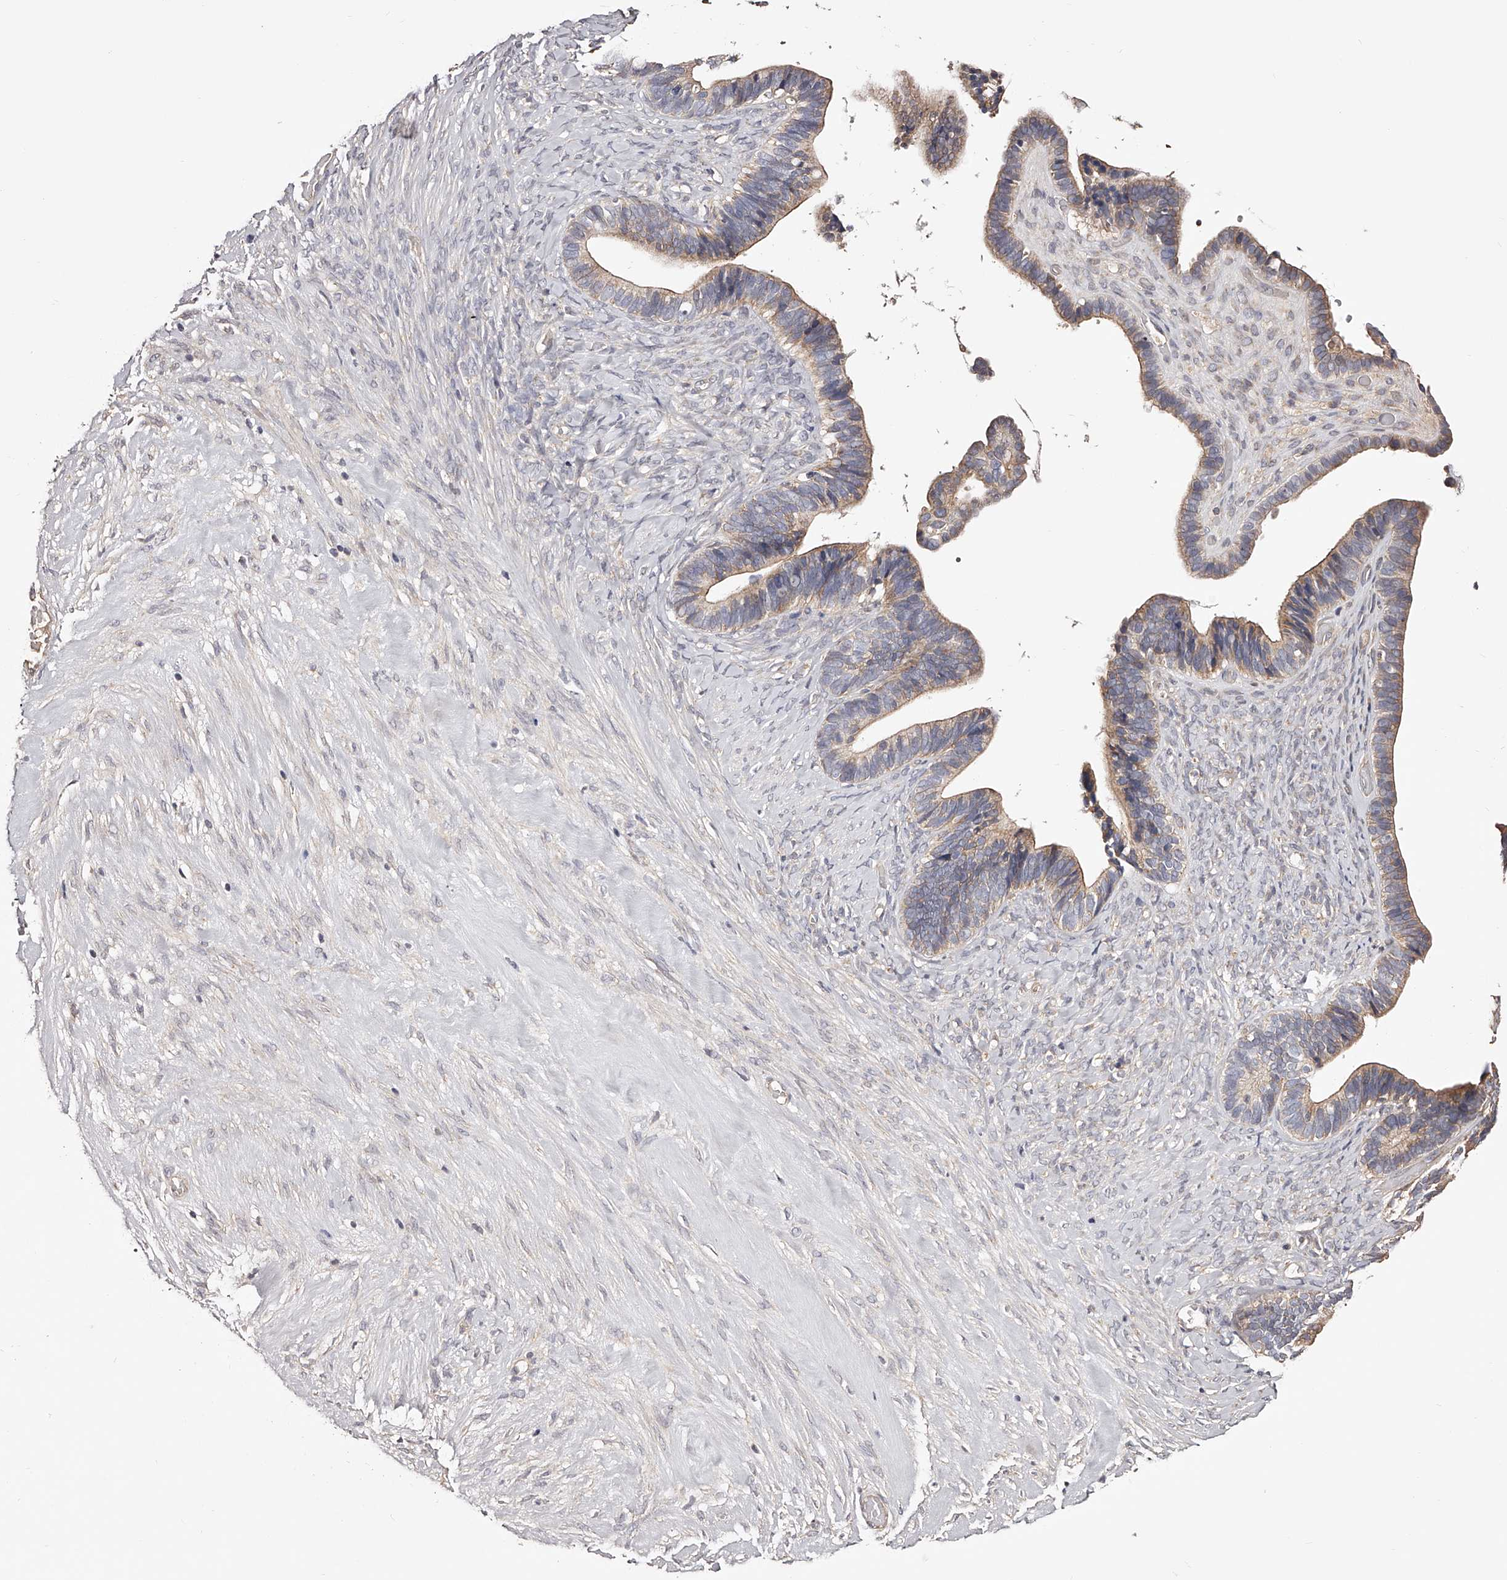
{"staining": {"intensity": "weak", "quantity": ">75%", "location": "cytoplasmic/membranous"}, "tissue": "ovarian cancer", "cell_type": "Tumor cells", "image_type": "cancer", "snomed": [{"axis": "morphology", "description": "Cystadenocarcinoma, serous, NOS"}, {"axis": "topography", "description": "Ovary"}], "caption": "Immunohistochemistry (IHC) staining of ovarian cancer, which reveals low levels of weak cytoplasmic/membranous positivity in approximately >75% of tumor cells indicating weak cytoplasmic/membranous protein positivity. The staining was performed using DAB (brown) for protein detection and nuclei were counterstained in hematoxylin (blue).", "gene": "USP21", "patient": {"sex": "female", "age": 56}}